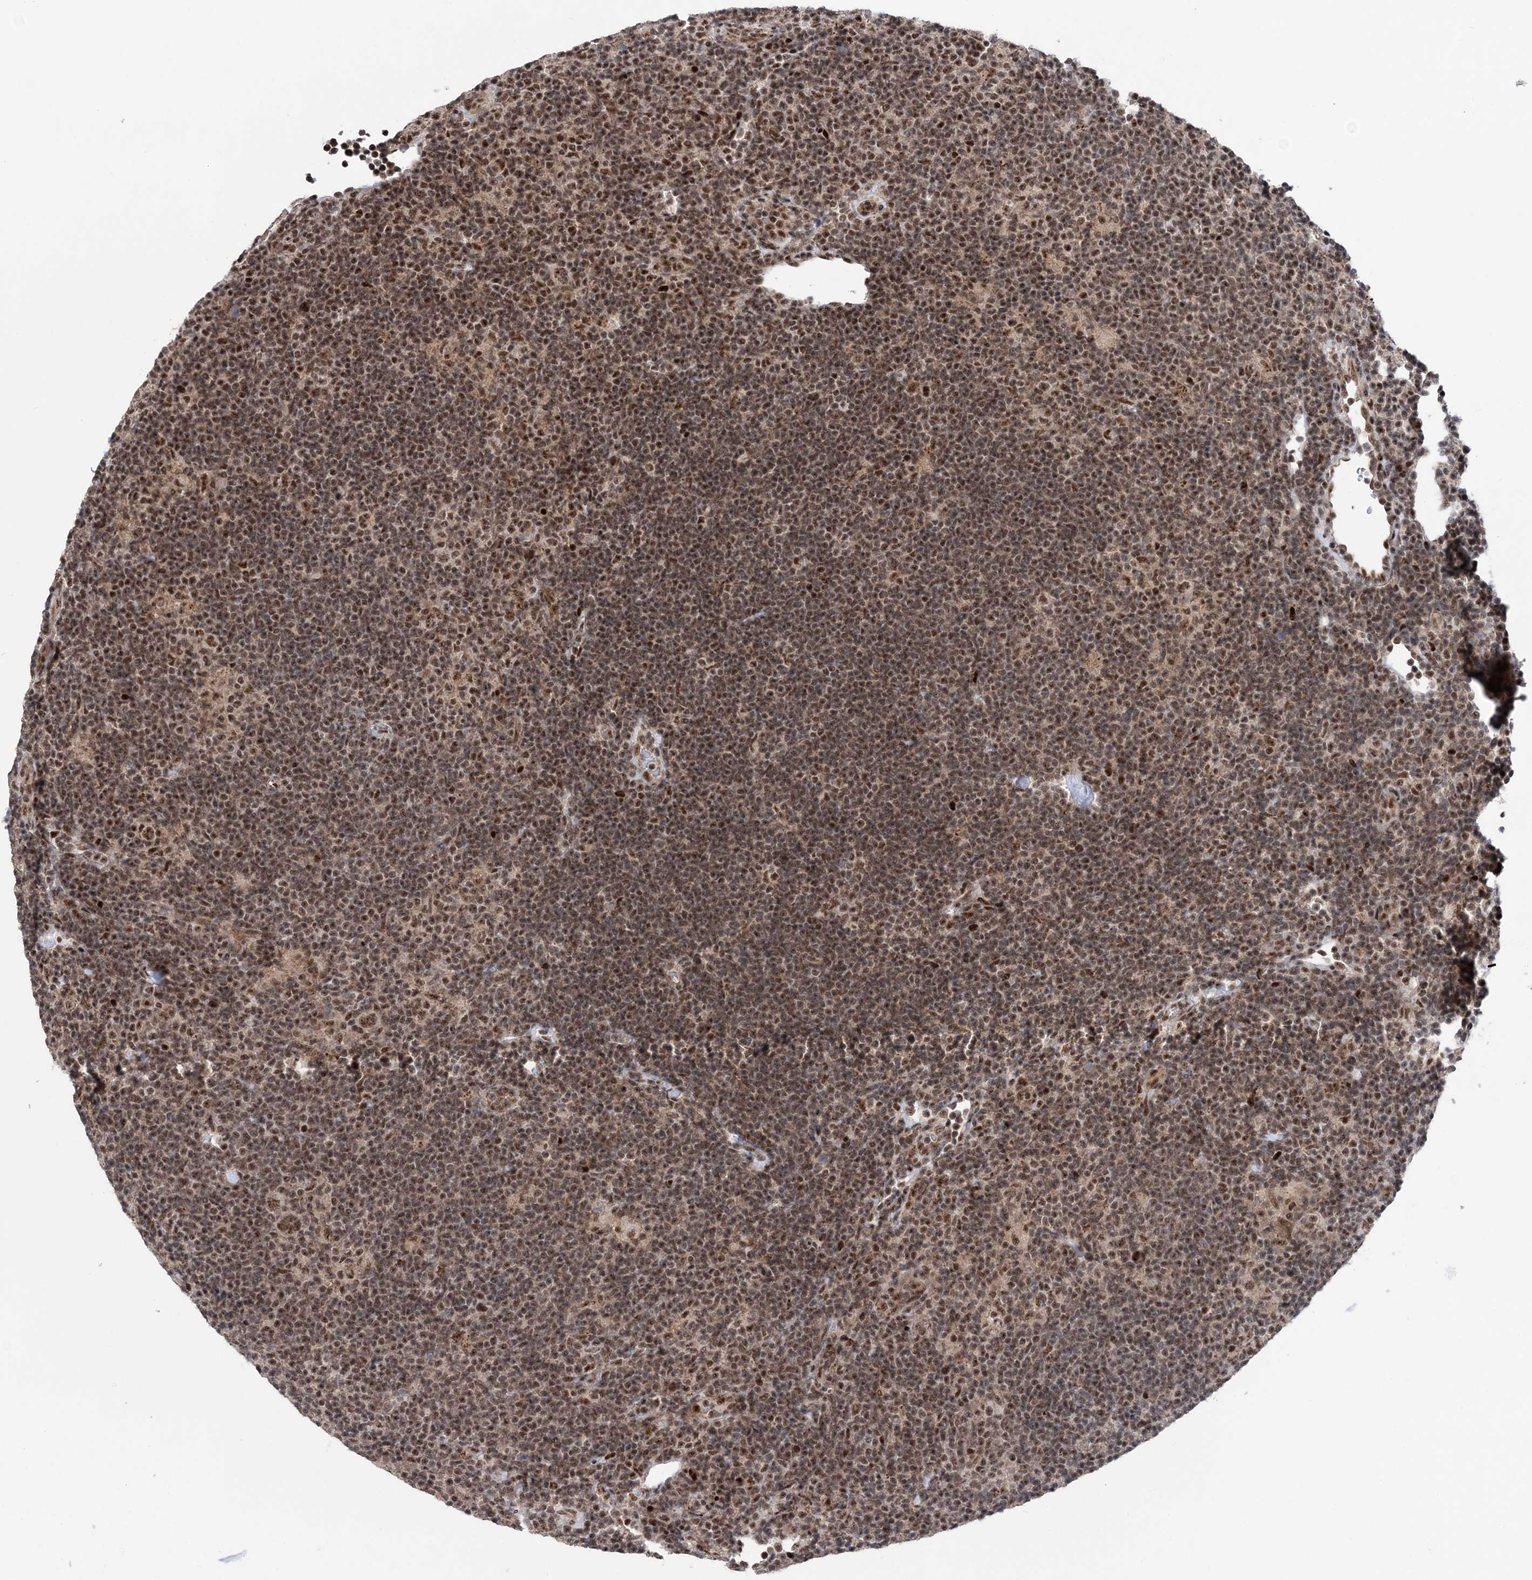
{"staining": {"intensity": "moderate", "quantity": ">75%", "location": "nuclear"}, "tissue": "lymphoma", "cell_type": "Tumor cells", "image_type": "cancer", "snomed": [{"axis": "morphology", "description": "Hodgkin's disease, NOS"}, {"axis": "topography", "description": "Lymph node"}], "caption": "Immunohistochemical staining of human lymphoma reveals medium levels of moderate nuclear staining in about >75% of tumor cells. The staining was performed using DAB to visualize the protein expression in brown, while the nuclei were stained in blue with hematoxylin (Magnification: 20x).", "gene": "TATDN2", "patient": {"sex": "female", "age": 57}}